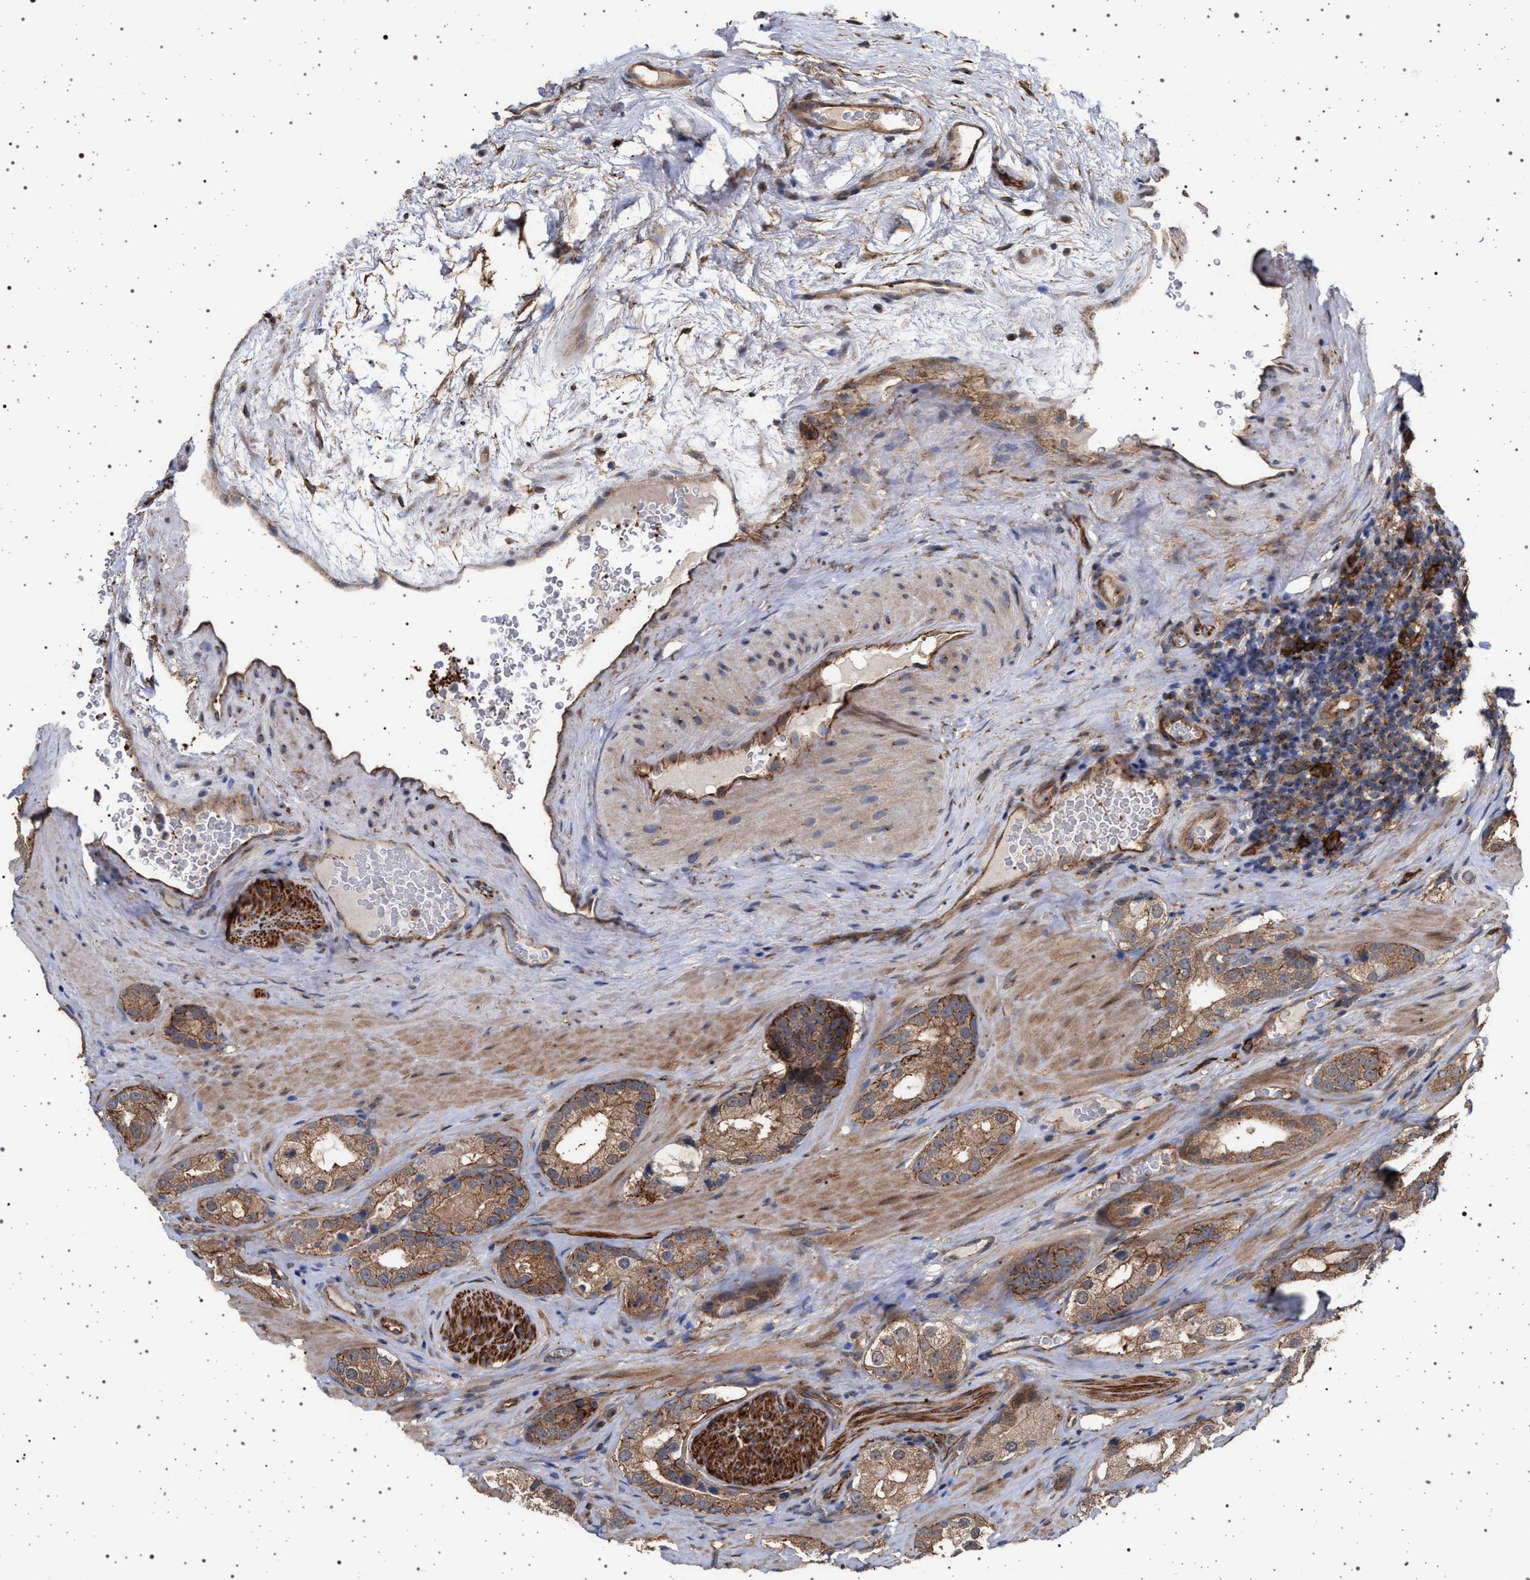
{"staining": {"intensity": "moderate", "quantity": ">75%", "location": "cytoplasmic/membranous"}, "tissue": "prostate cancer", "cell_type": "Tumor cells", "image_type": "cancer", "snomed": [{"axis": "morphology", "description": "Adenocarcinoma, High grade"}, {"axis": "topography", "description": "Prostate"}], "caption": "Prostate cancer (high-grade adenocarcinoma) tissue displays moderate cytoplasmic/membranous expression in about >75% of tumor cells", "gene": "IFT20", "patient": {"sex": "male", "age": 63}}